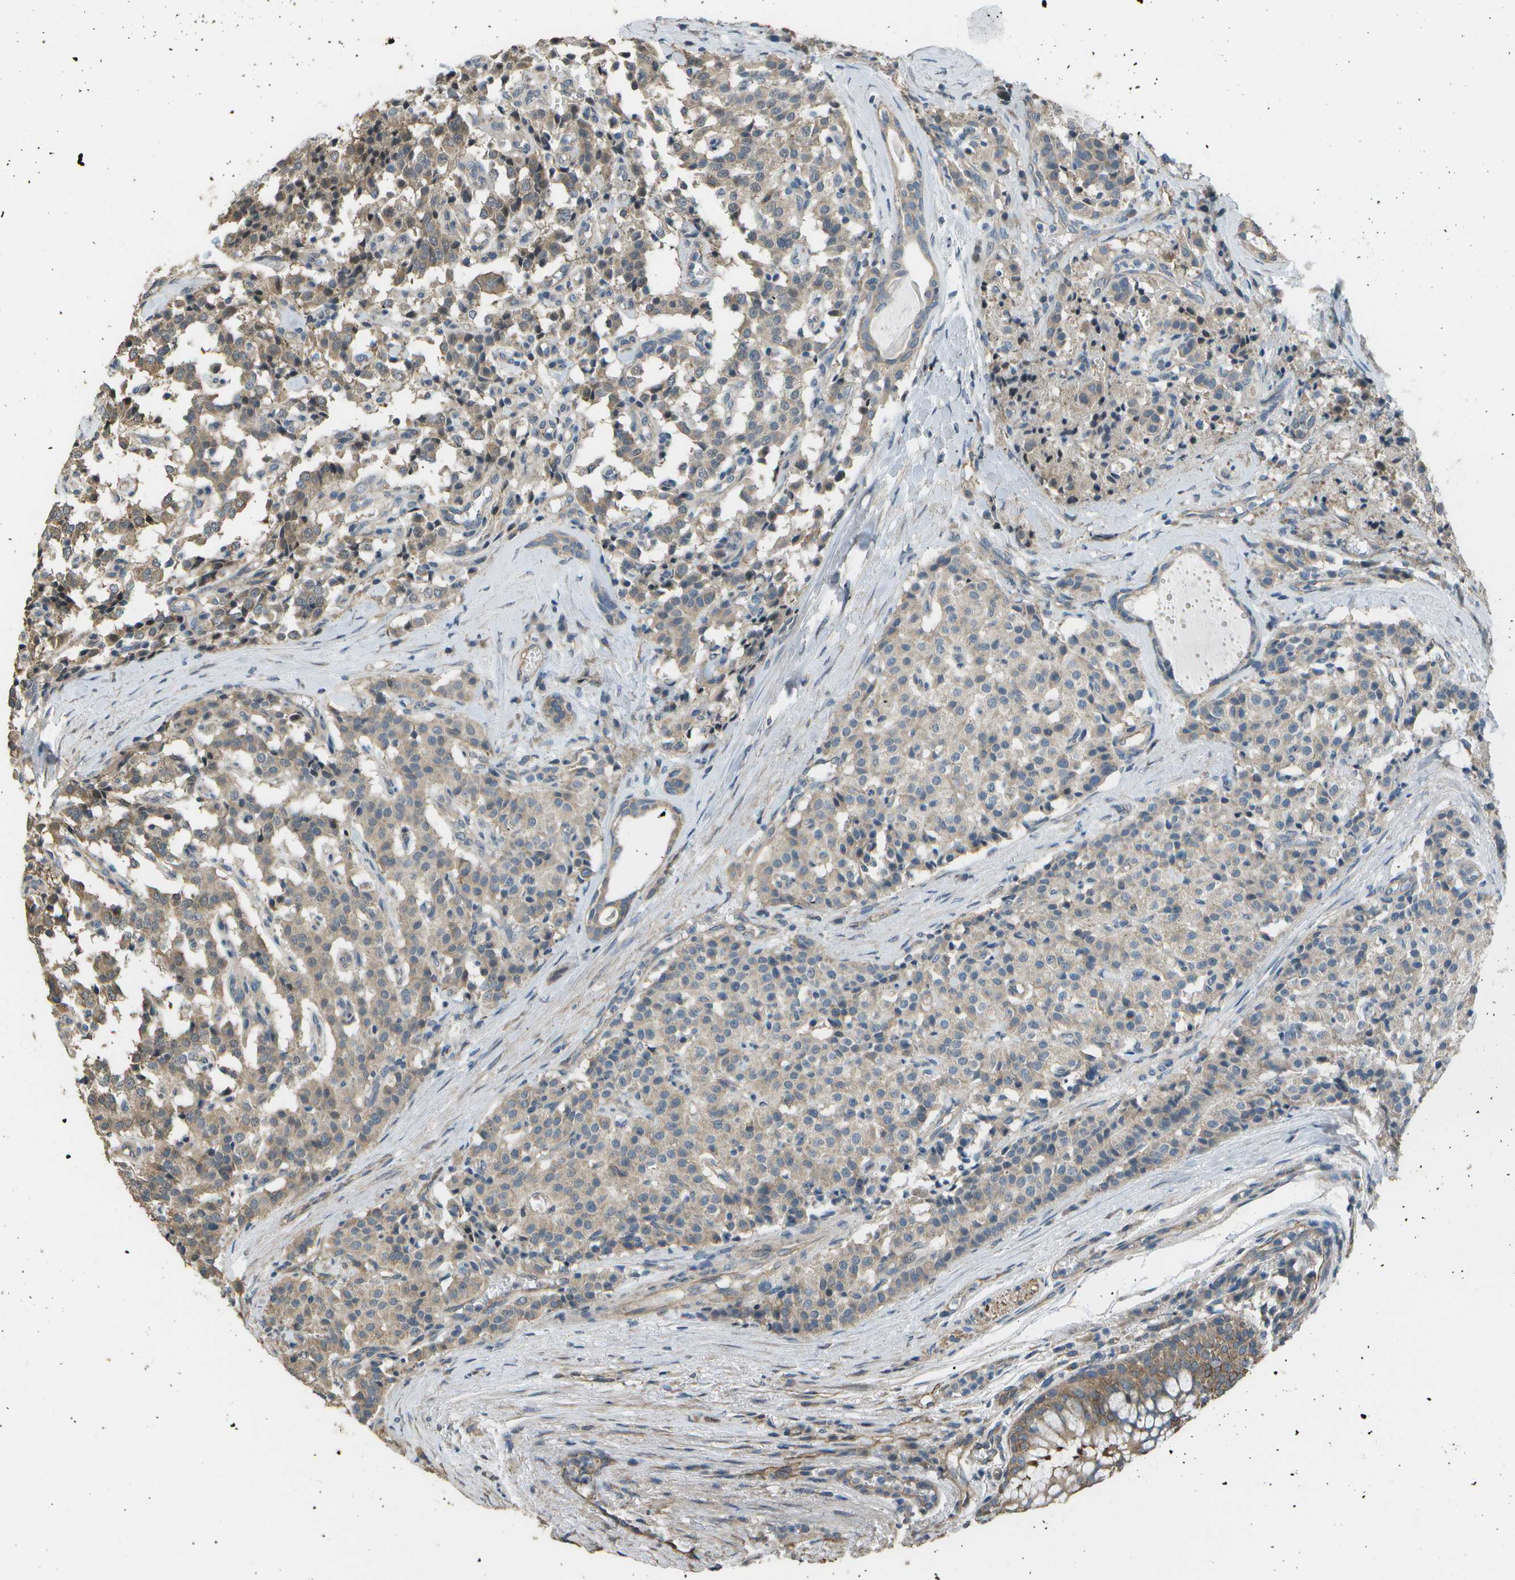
{"staining": {"intensity": "weak", "quantity": ">75%", "location": "cytoplasmic/membranous"}, "tissue": "carcinoid", "cell_type": "Tumor cells", "image_type": "cancer", "snomed": [{"axis": "morphology", "description": "Carcinoid, malignant, NOS"}, {"axis": "topography", "description": "Lung"}], "caption": "Brown immunohistochemical staining in human carcinoid (malignant) shows weak cytoplasmic/membranous staining in approximately >75% of tumor cells.", "gene": "CLNS1A", "patient": {"sex": "male", "age": 30}}